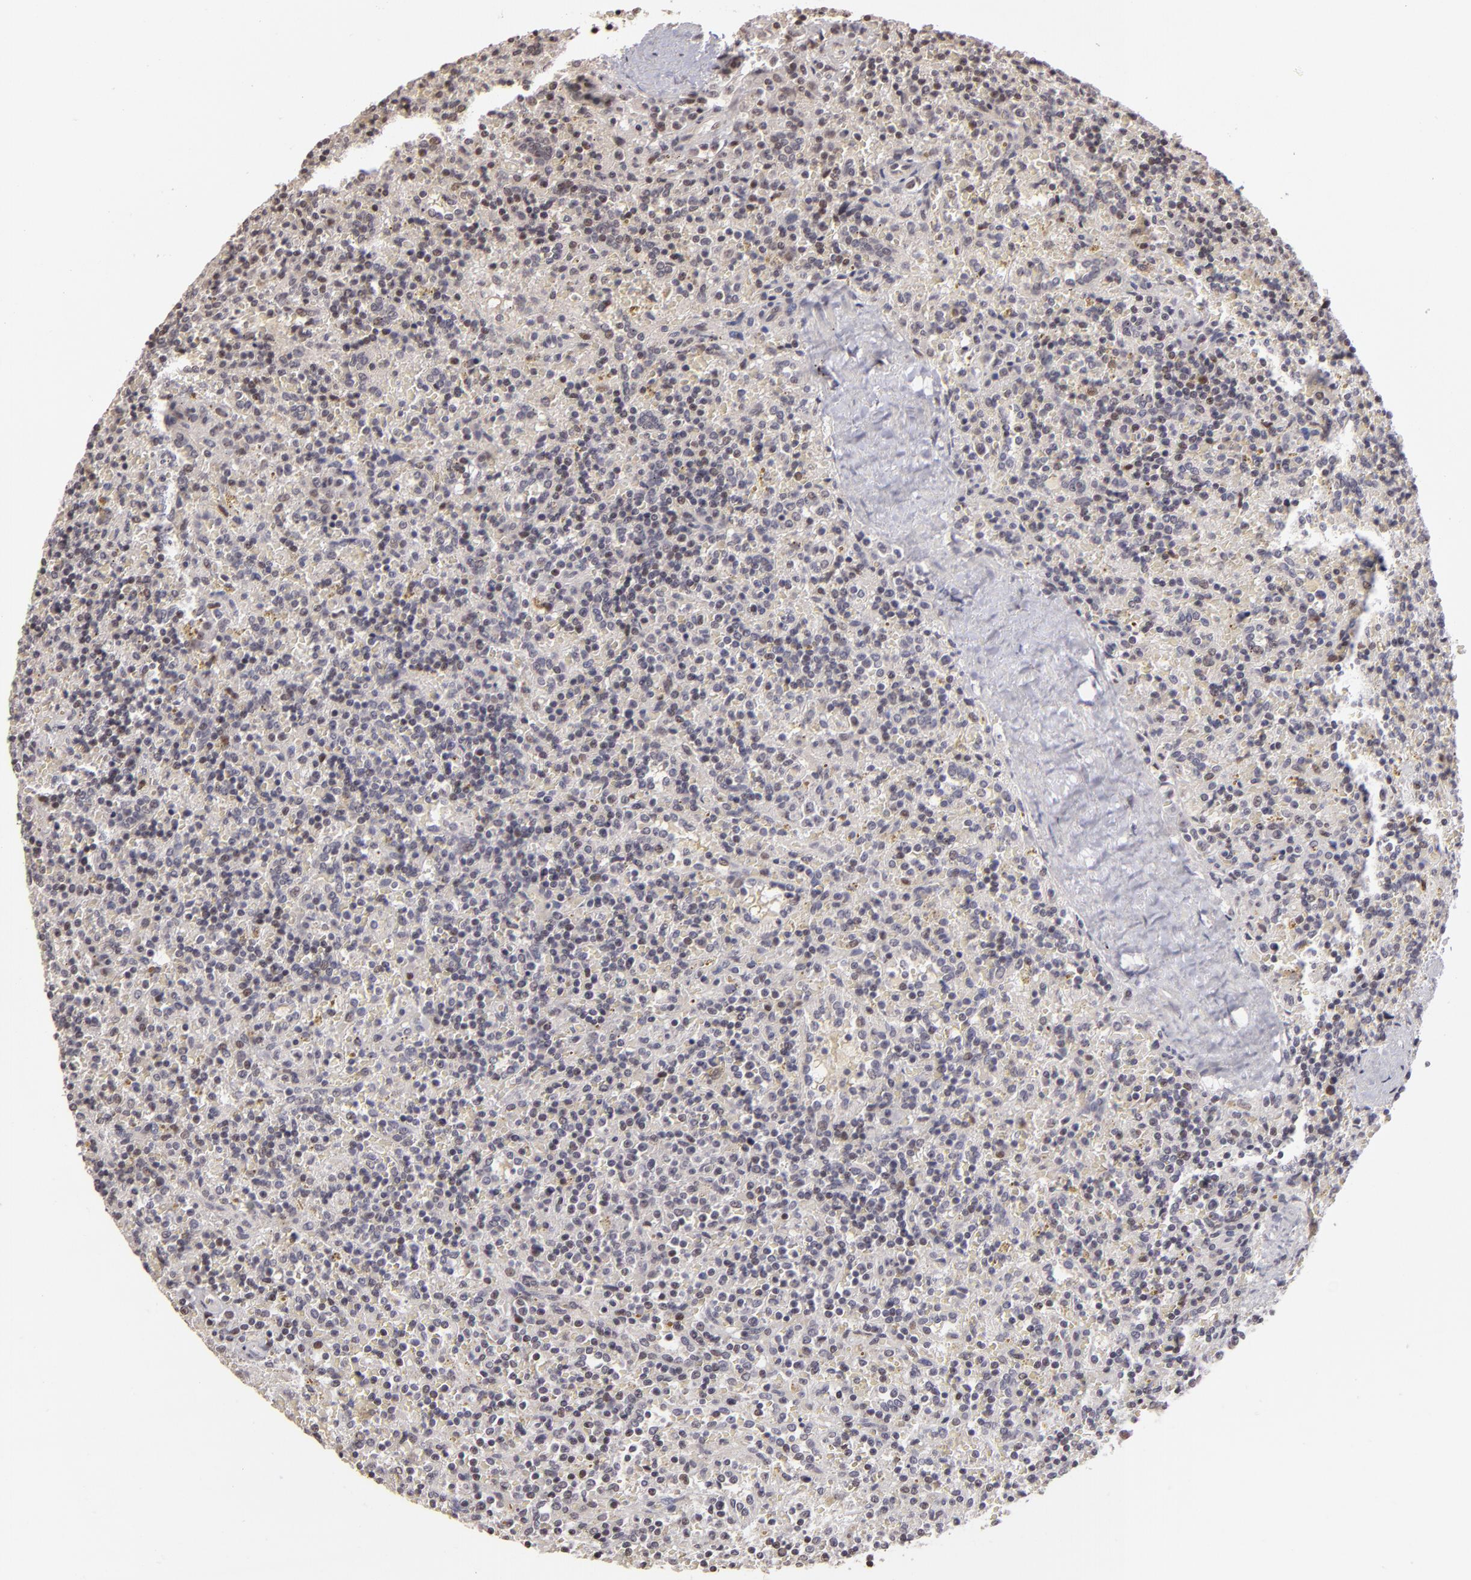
{"staining": {"intensity": "weak", "quantity": "<25%", "location": "nuclear"}, "tissue": "lymphoma", "cell_type": "Tumor cells", "image_type": "cancer", "snomed": [{"axis": "morphology", "description": "Malignant lymphoma, non-Hodgkin's type, Low grade"}, {"axis": "topography", "description": "Spleen"}], "caption": "This is an immunohistochemistry (IHC) histopathology image of lymphoma. There is no expression in tumor cells.", "gene": "RARB", "patient": {"sex": "male", "age": 67}}